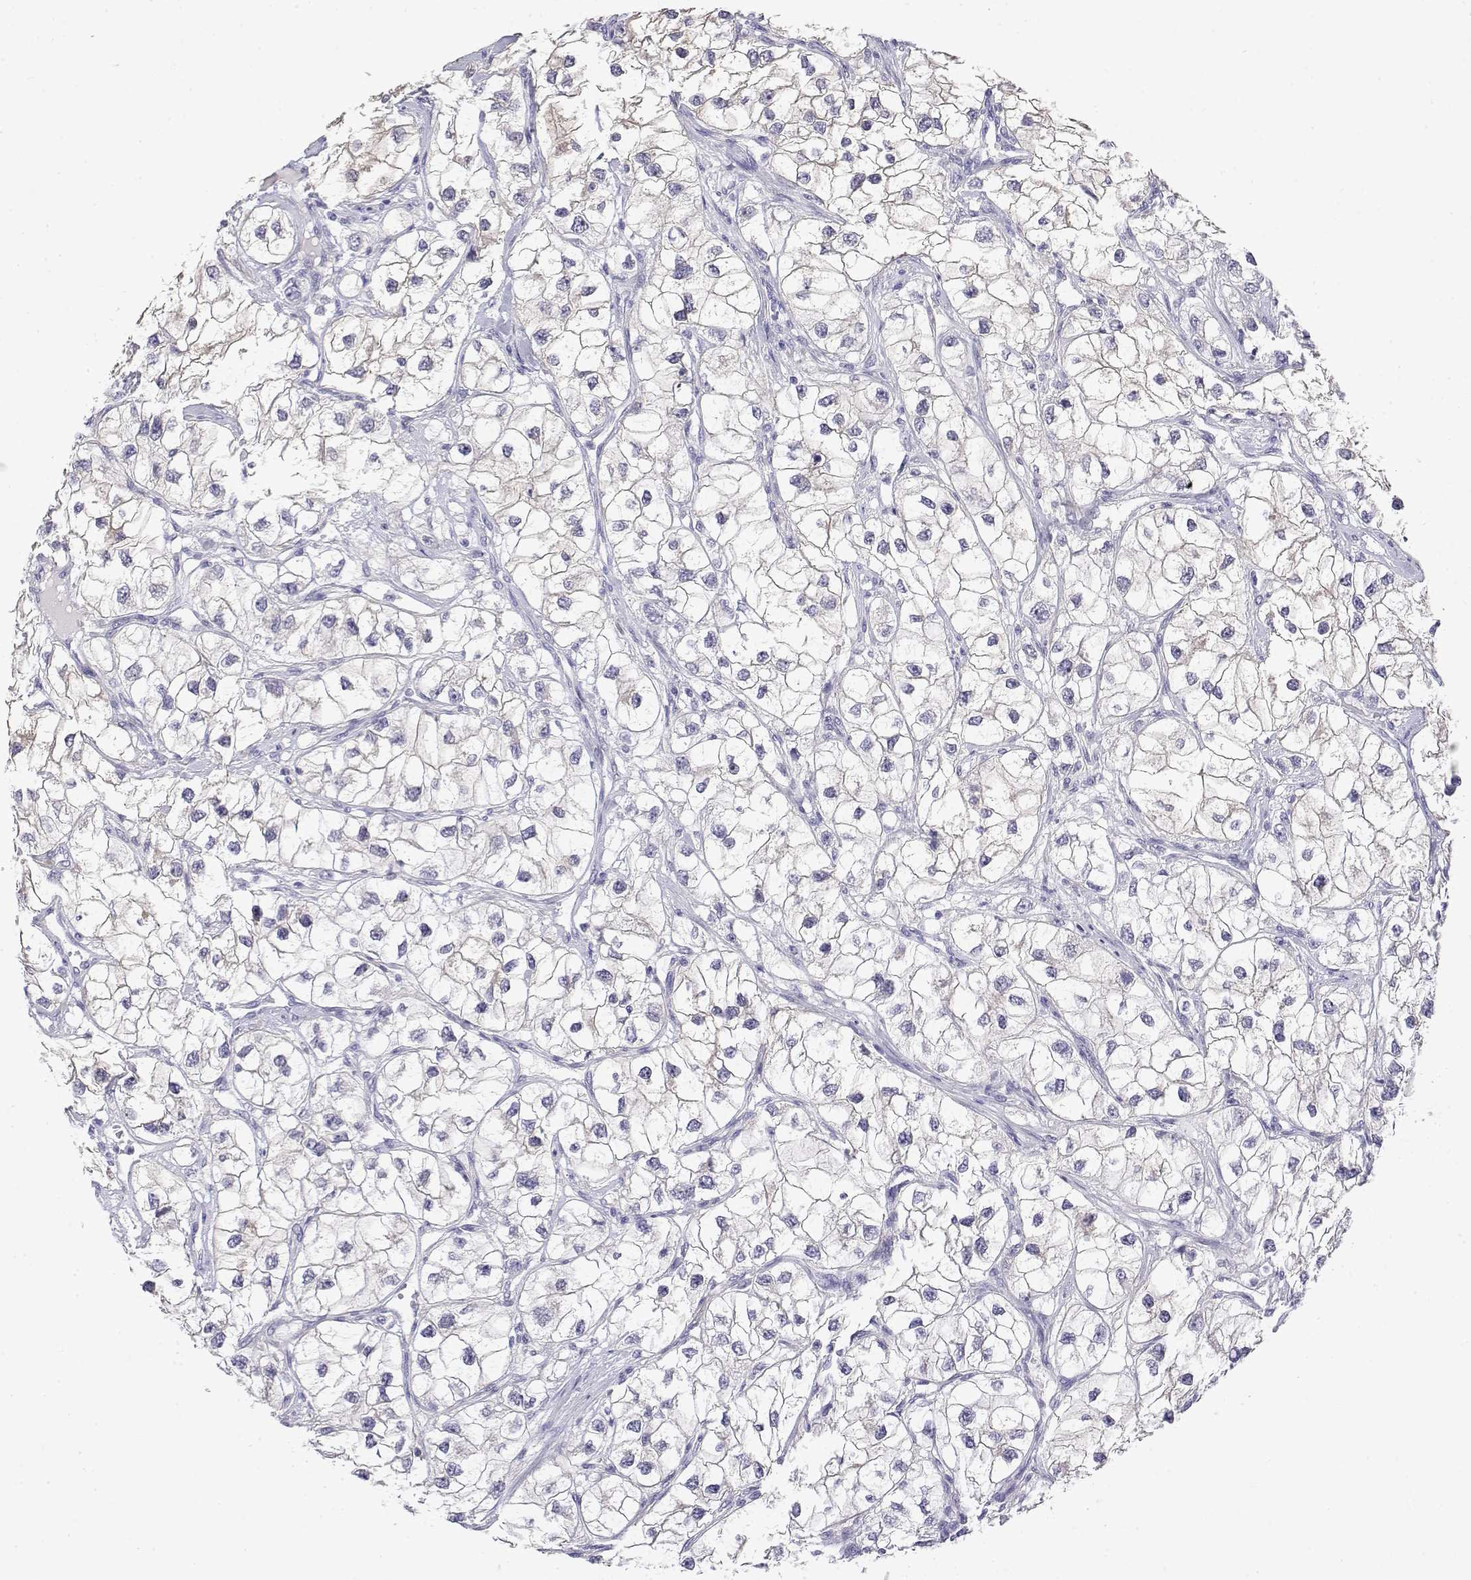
{"staining": {"intensity": "negative", "quantity": "none", "location": "none"}, "tissue": "renal cancer", "cell_type": "Tumor cells", "image_type": "cancer", "snomed": [{"axis": "morphology", "description": "Adenocarcinoma, NOS"}, {"axis": "topography", "description": "Kidney"}], "caption": "A histopathology image of renal cancer stained for a protein demonstrates no brown staining in tumor cells. (DAB immunohistochemistry visualized using brightfield microscopy, high magnification).", "gene": "LY6D", "patient": {"sex": "male", "age": 59}}